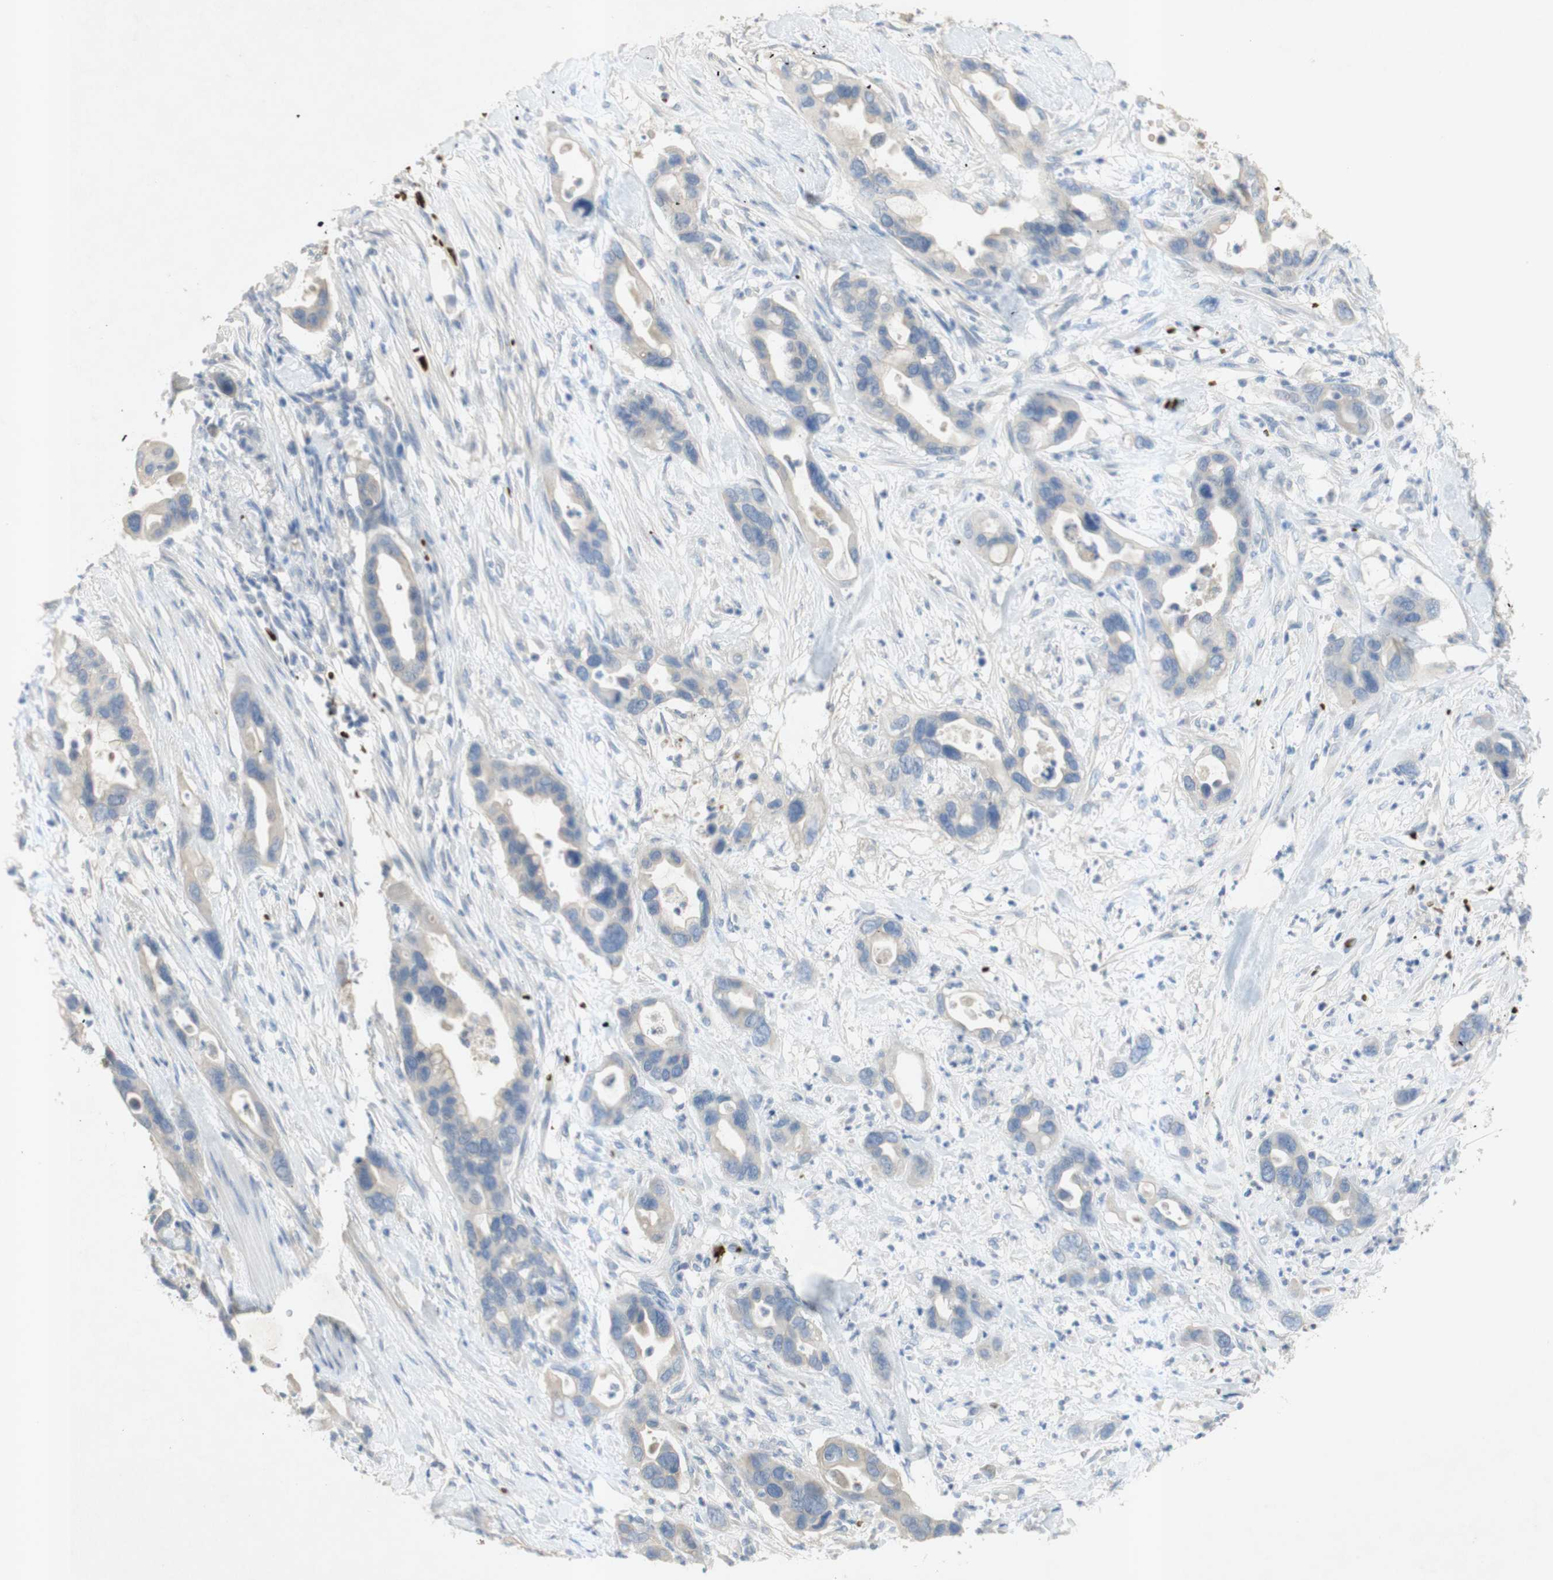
{"staining": {"intensity": "negative", "quantity": "none", "location": "none"}, "tissue": "pancreatic cancer", "cell_type": "Tumor cells", "image_type": "cancer", "snomed": [{"axis": "morphology", "description": "Adenocarcinoma, NOS"}, {"axis": "topography", "description": "Pancreas"}], "caption": "IHC of human pancreatic adenocarcinoma reveals no positivity in tumor cells.", "gene": "EPO", "patient": {"sex": "female", "age": 71}}